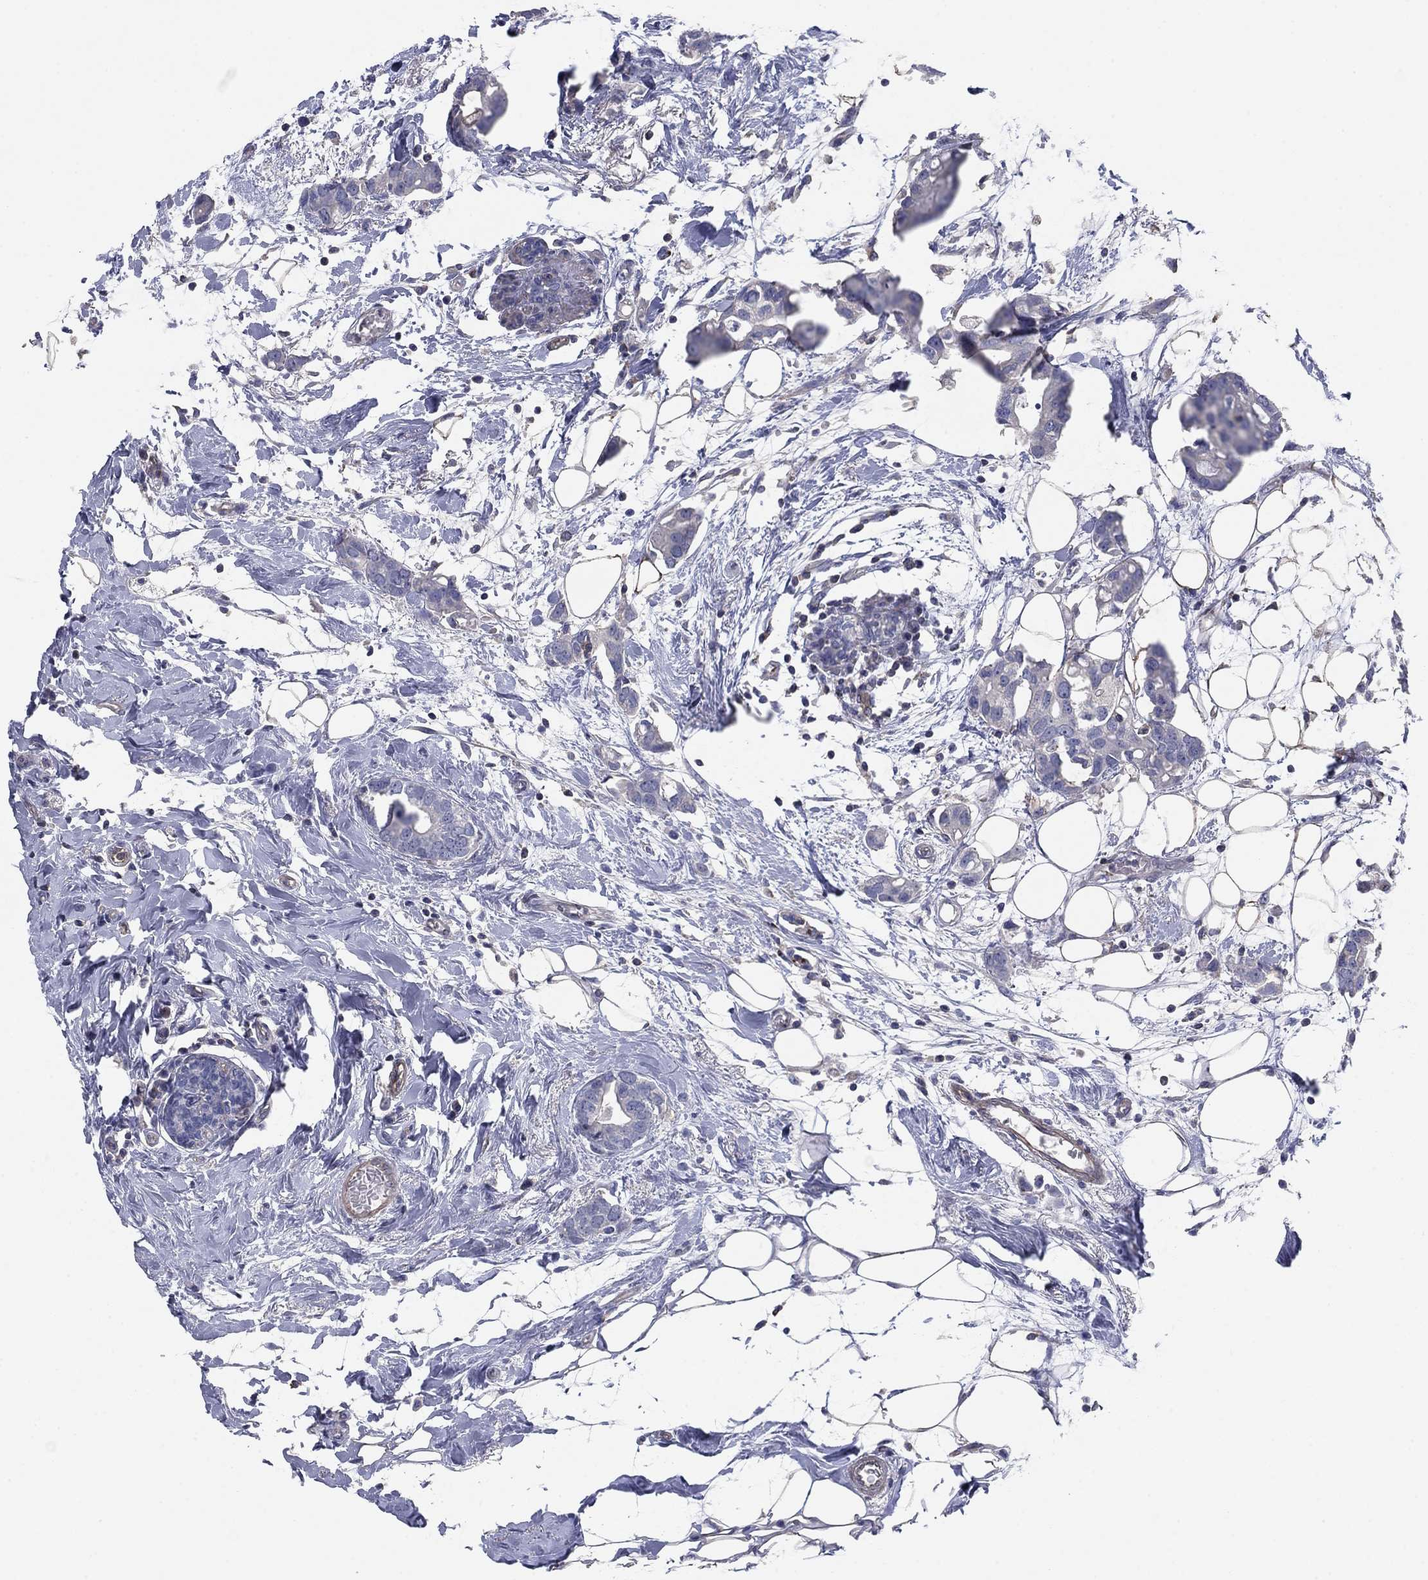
{"staining": {"intensity": "negative", "quantity": "none", "location": "none"}, "tissue": "breast cancer", "cell_type": "Tumor cells", "image_type": "cancer", "snomed": [{"axis": "morphology", "description": "Duct carcinoma"}, {"axis": "topography", "description": "Breast"}], "caption": "Photomicrograph shows no significant protein positivity in tumor cells of breast infiltrating ductal carcinoma.", "gene": "PSD4", "patient": {"sex": "female", "age": 83}}